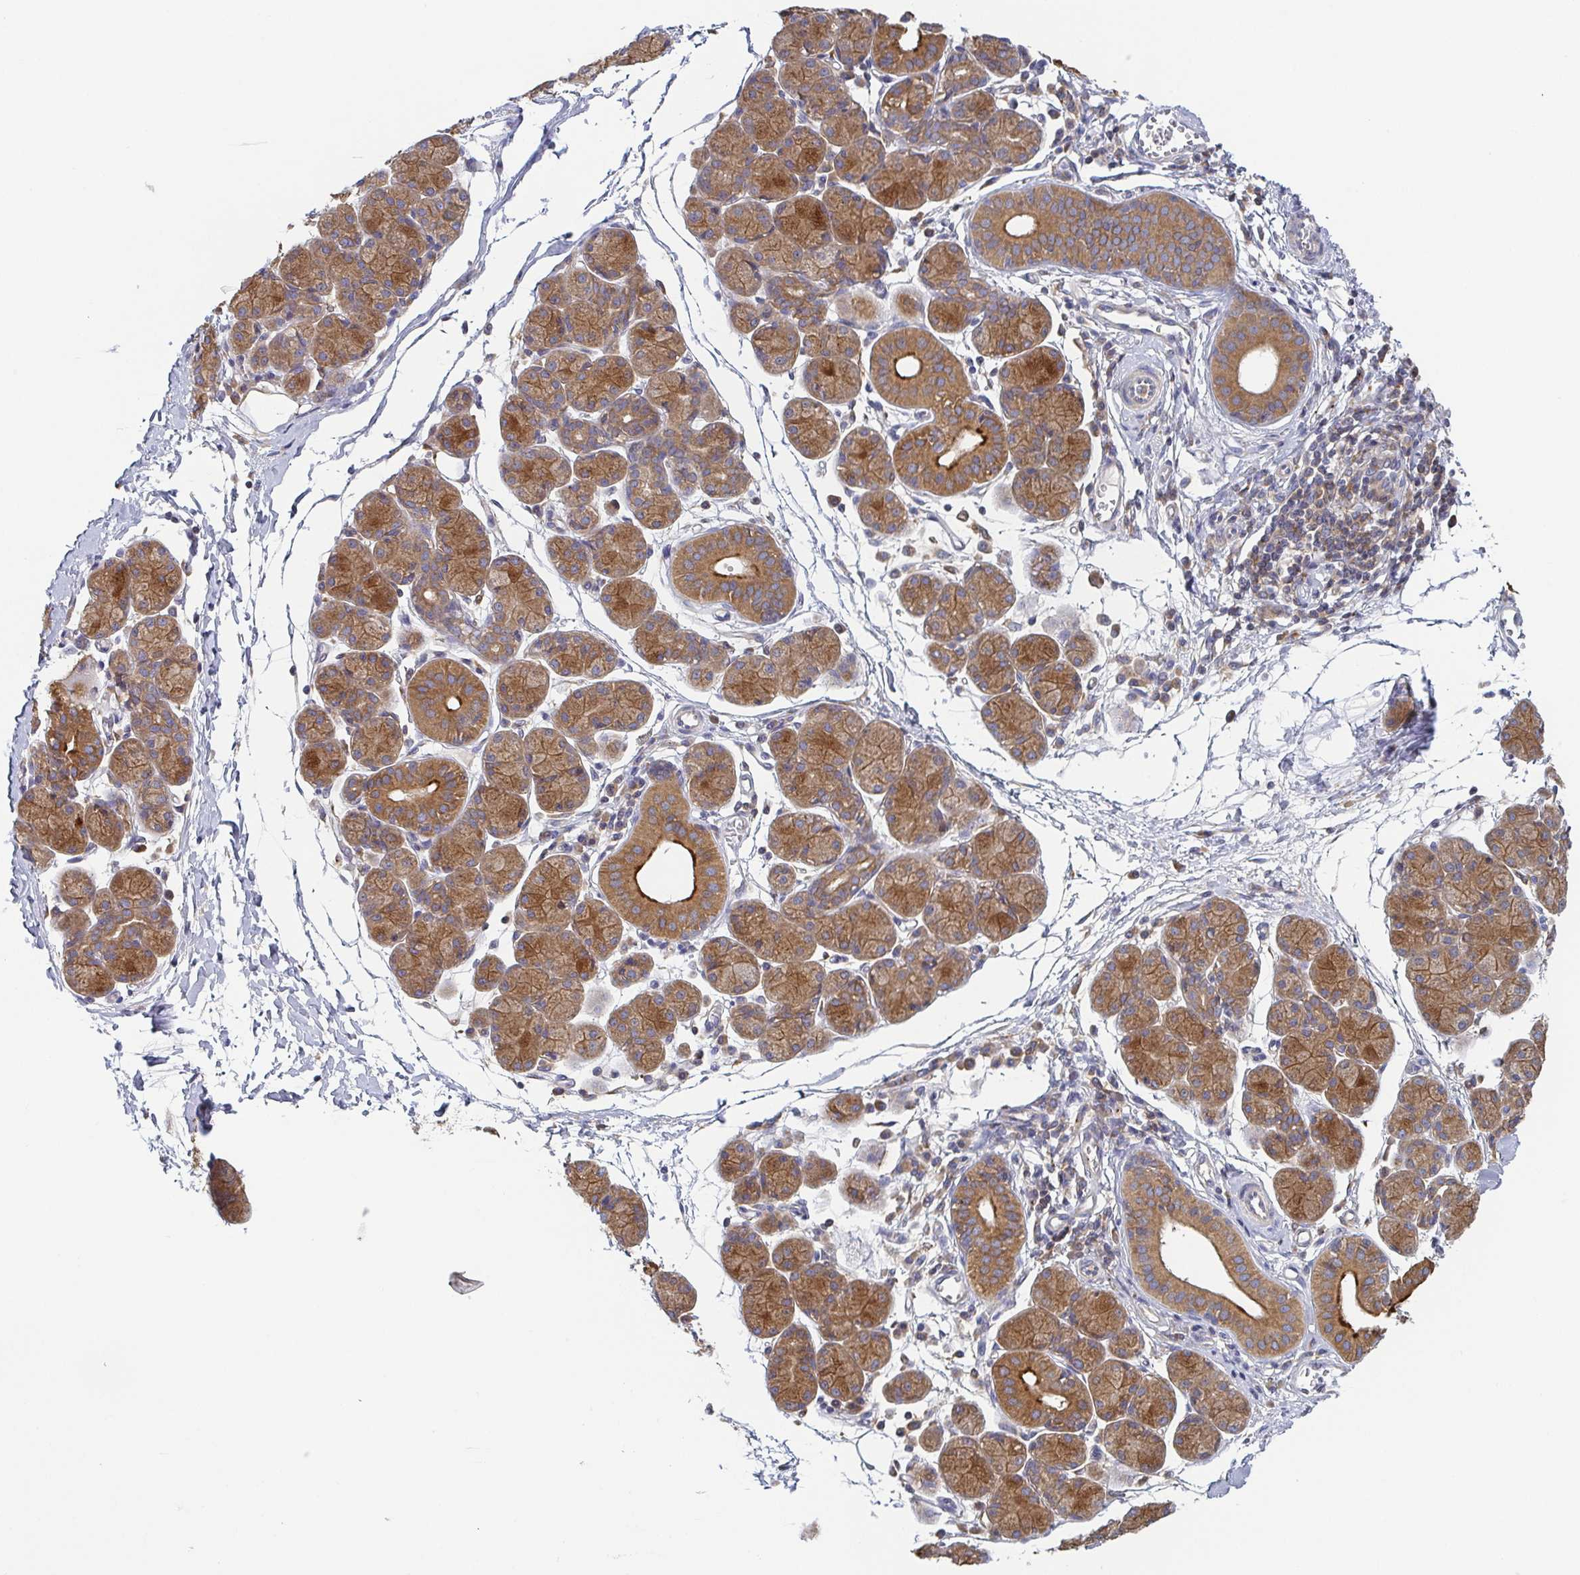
{"staining": {"intensity": "moderate", "quantity": ">75%", "location": "cytoplasmic/membranous"}, "tissue": "salivary gland", "cell_type": "Glandular cells", "image_type": "normal", "snomed": [{"axis": "morphology", "description": "Normal tissue, NOS"}, {"axis": "morphology", "description": "Inflammation, NOS"}, {"axis": "topography", "description": "Lymph node"}, {"axis": "topography", "description": "Salivary gland"}], "caption": "DAB immunohistochemical staining of benign salivary gland shows moderate cytoplasmic/membranous protein expression in approximately >75% of glandular cells.", "gene": "TUFT1", "patient": {"sex": "male", "age": 3}}